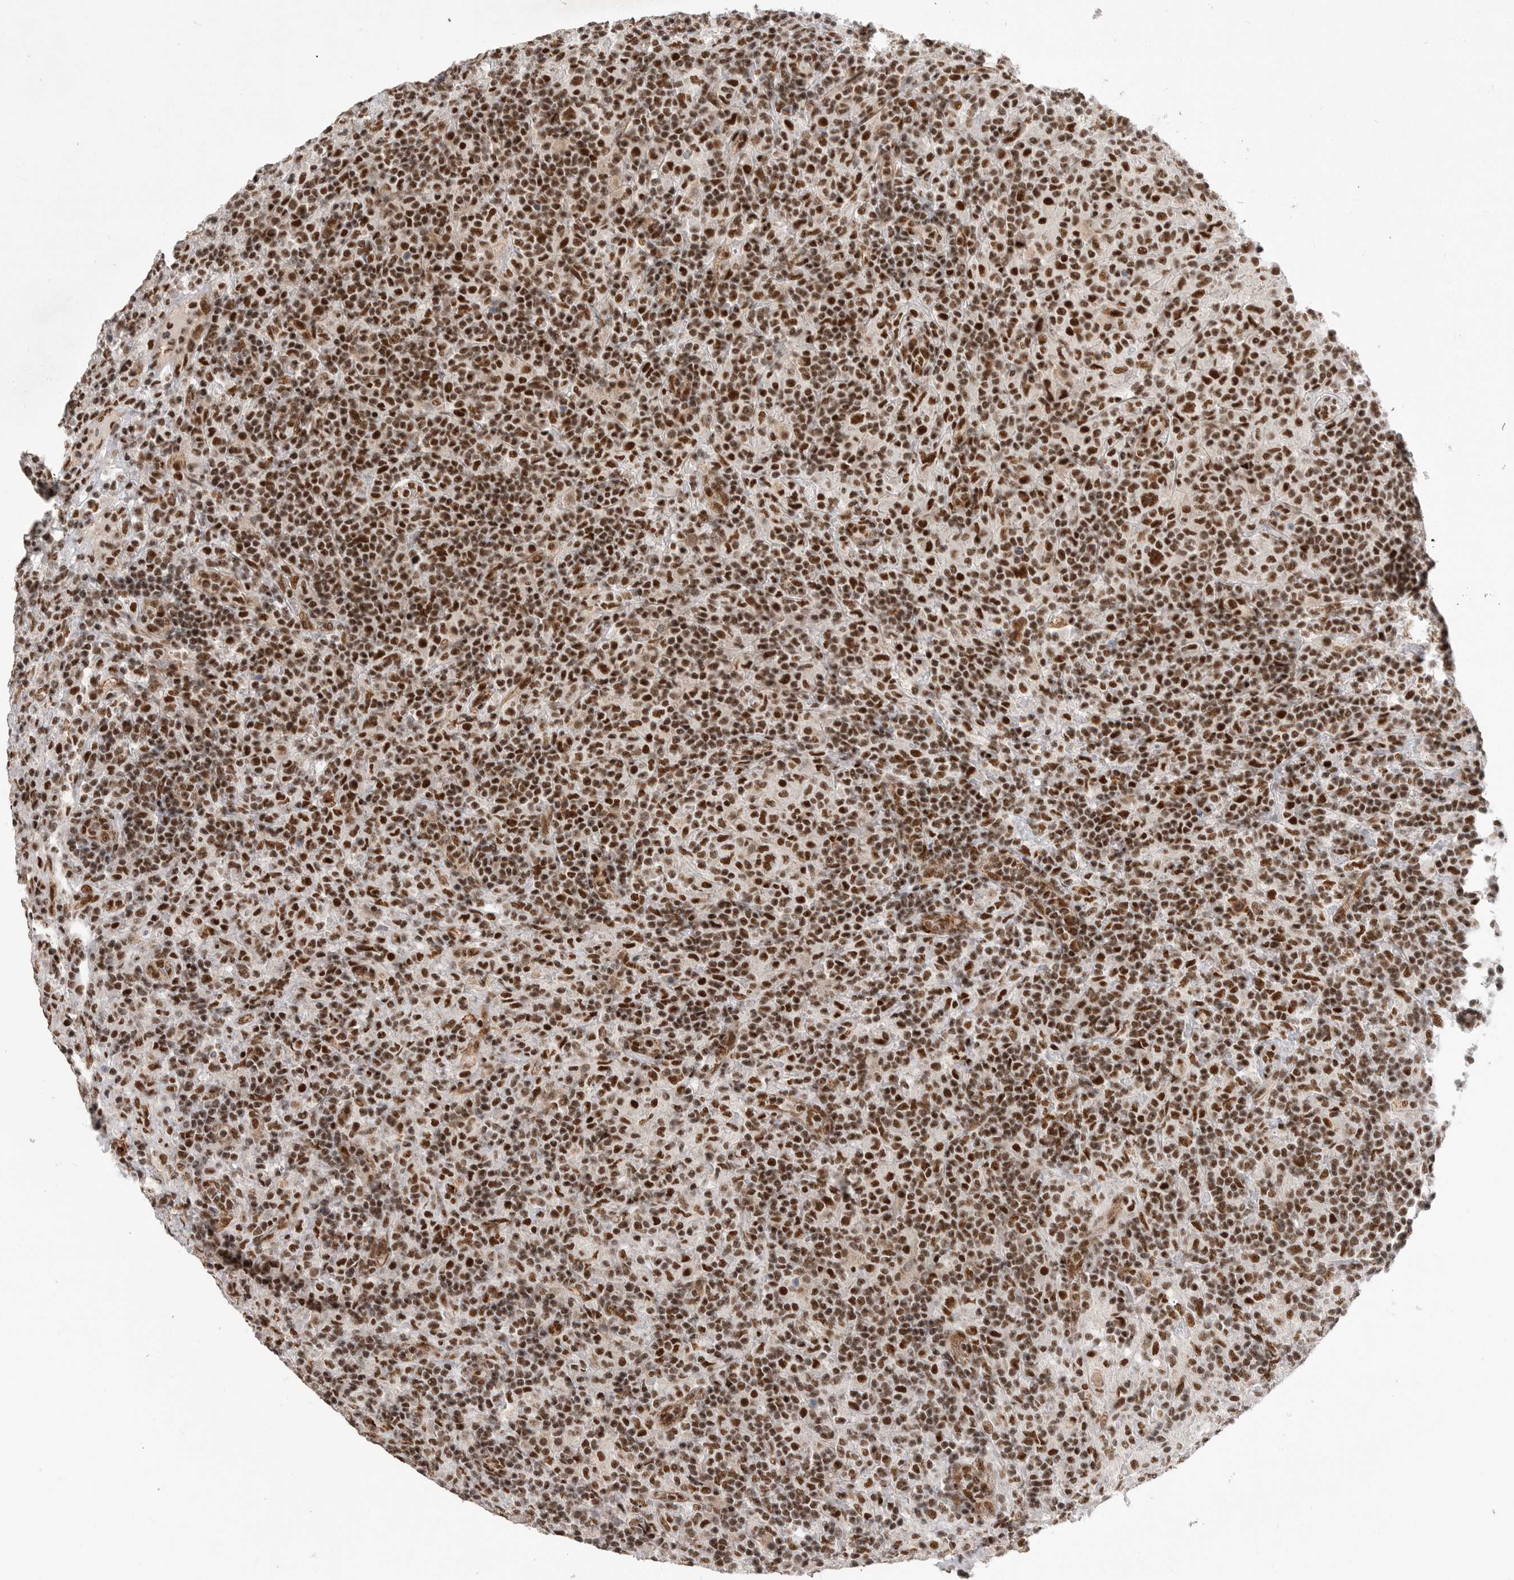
{"staining": {"intensity": "strong", "quantity": ">75%", "location": "nuclear"}, "tissue": "lymphoma", "cell_type": "Tumor cells", "image_type": "cancer", "snomed": [{"axis": "morphology", "description": "Hodgkin's disease, NOS"}, {"axis": "topography", "description": "Lymph node"}], "caption": "Immunohistochemical staining of lymphoma shows high levels of strong nuclear protein positivity in about >75% of tumor cells.", "gene": "PPP1R8", "patient": {"sex": "male", "age": 70}}